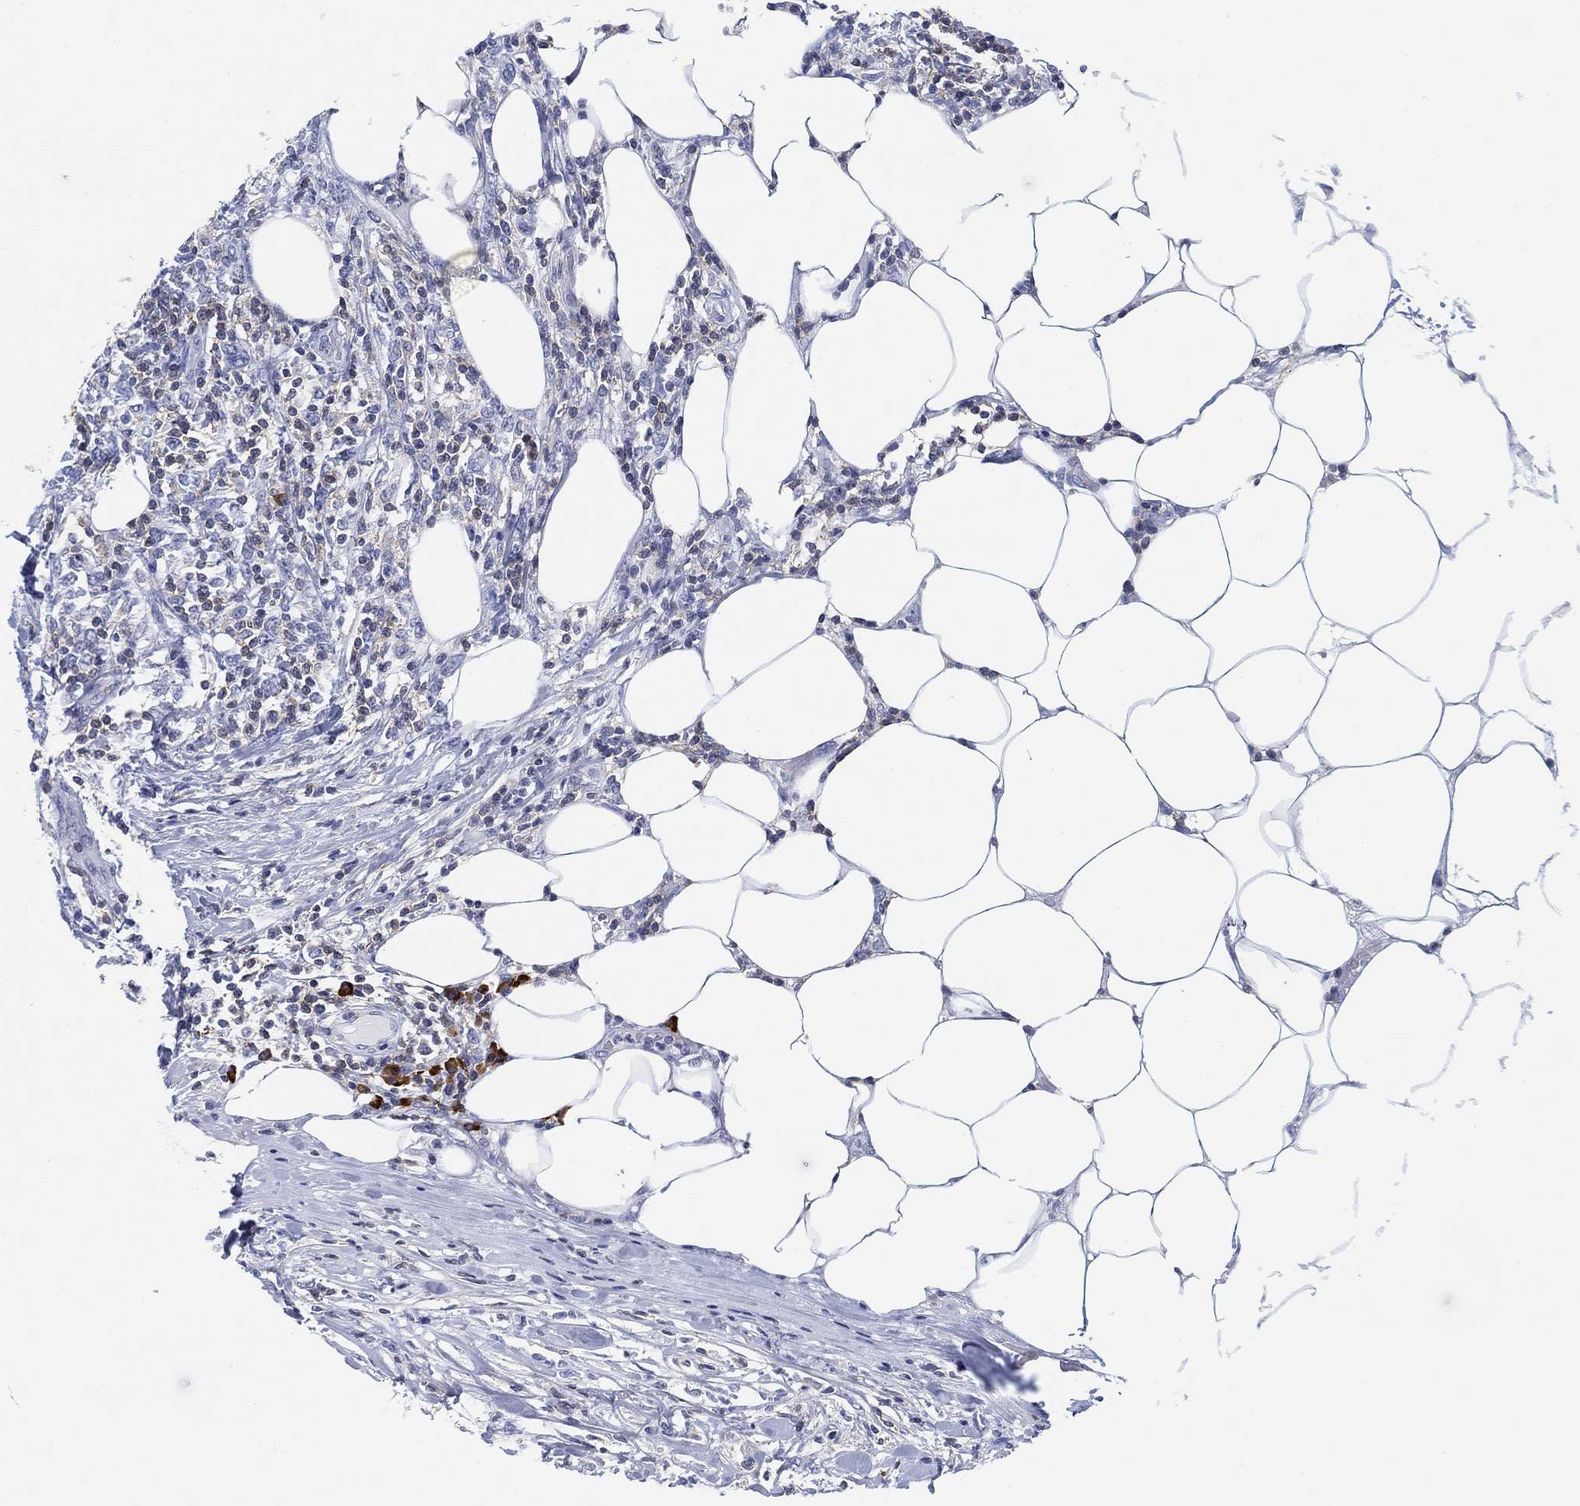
{"staining": {"intensity": "negative", "quantity": "none", "location": "none"}, "tissue": "lymphoma", "cell_type": "Tumor cells", "image_type": "cancer", "snomed": [{"axis": "morphology", "description": "Malignant lymphoma, non-Hodgkin's type, High grade"}, {"axis": "topography", "description": "Lymph node"}], "caption": "Photomicrograph shows no protein expression in tumor cells of lymphoma tissue.", "gene": "FYB1", "patient": {"sex": "female", "age": 84}}